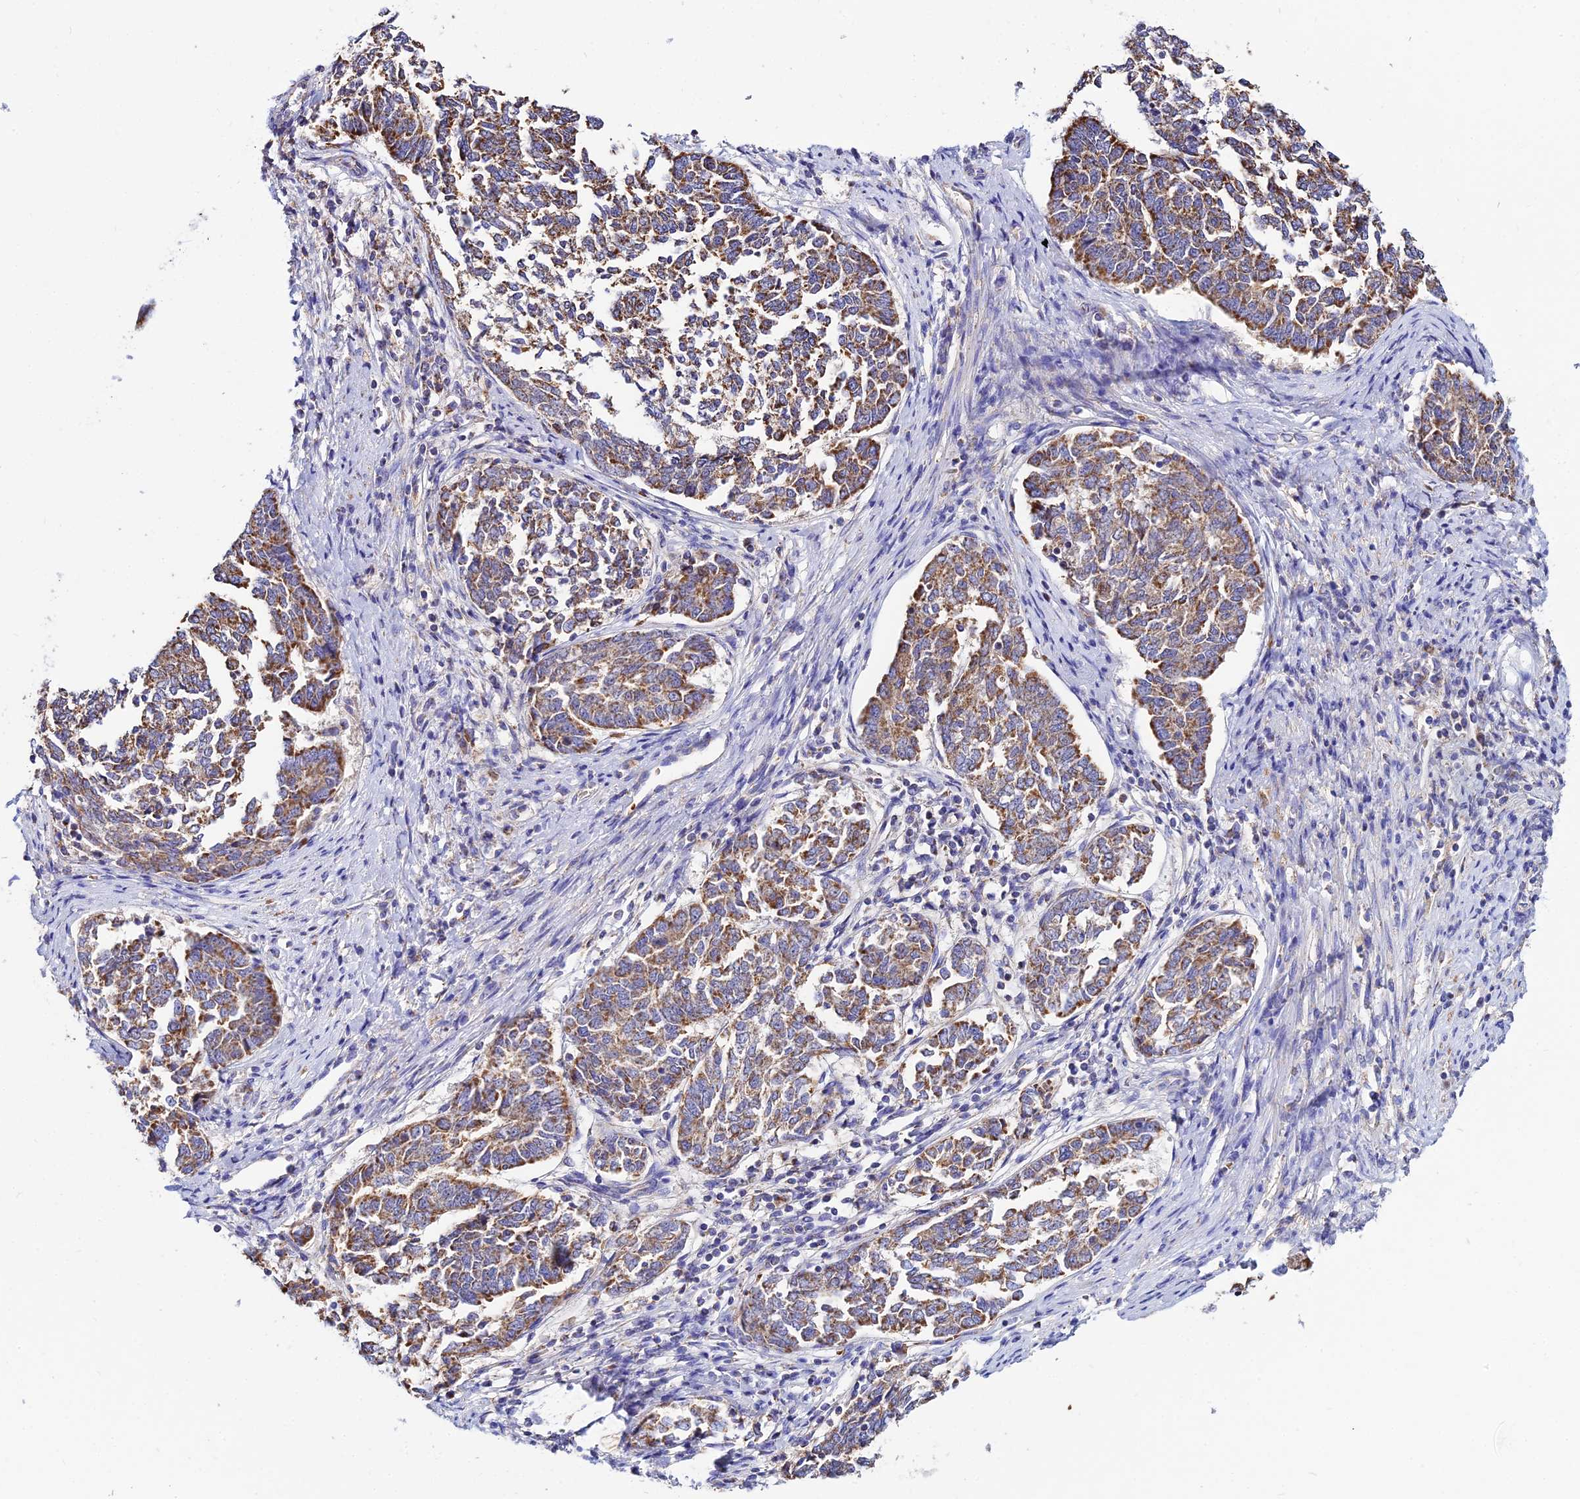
{"staining": {"intensity": "moderate", "quantity": ">75%", "location": "cytoplasmic/membranous"}, "tissue": "endometrial cancer", "cell_type": "Tumor cells", "image_type": "cancer", "snomed": [{"axis": "morphology", "description": "Adenocarcinoma, NOS"}, {"axis": "topography", "description": "Endometrium"}], "caption": "High-magnification brightfield microscopy of endometrial cancer stained with DAB (3,3'-diaminobenzidine) (brown) and counterstained with hematoxylin (blue). tumor cells exhibit moderate cytoplasmic/membranous staining is seen in about>75% of cells. The staining was performed using DAB, with brown indicating positive protein expression. Nuclei are stained blue with hematoxylin.", "gene": "TYW5", "patient": {"sex": "female", "age": 80}}